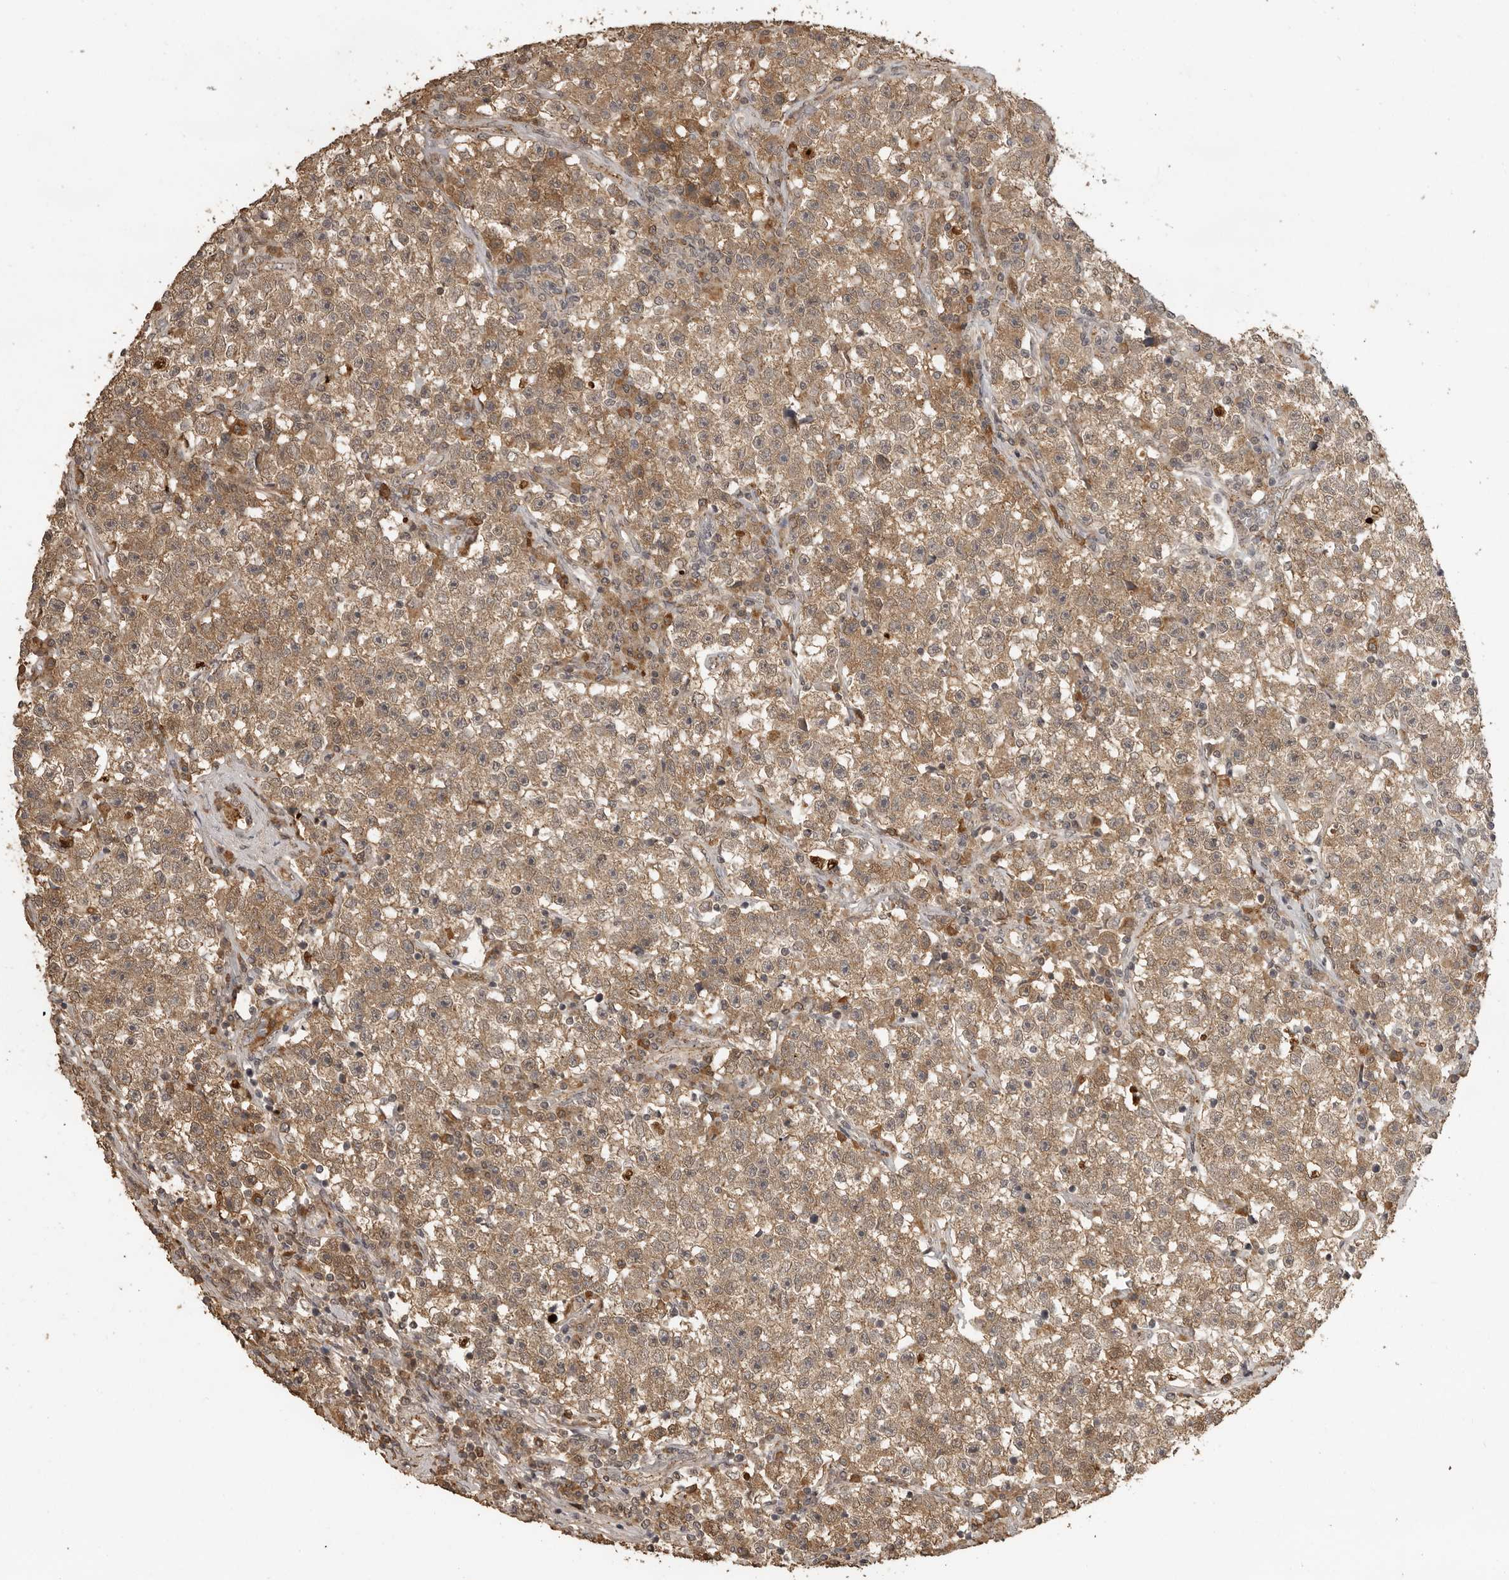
{"staining": {"intensity": "moderate", "quantity": ">75%", "location": "cytoplasmic/membranous"}, "tissue": "testis cancer", "cell_type": "Tumor cells", "image_type": "cancer", "snomed": [{"axis": "morphology", "description": "Seminoma, NOS"}, {"axis": "topography", "description": "Testis"}], "caption": "Testis seminoma stained with immunohistochemistry (IHC) demonstrates moderate cytoplasmic/membranous positivity in about >75% of tumor cells.", "gene": "CTF1", "patient": {"sex": "male", "age": 22}}